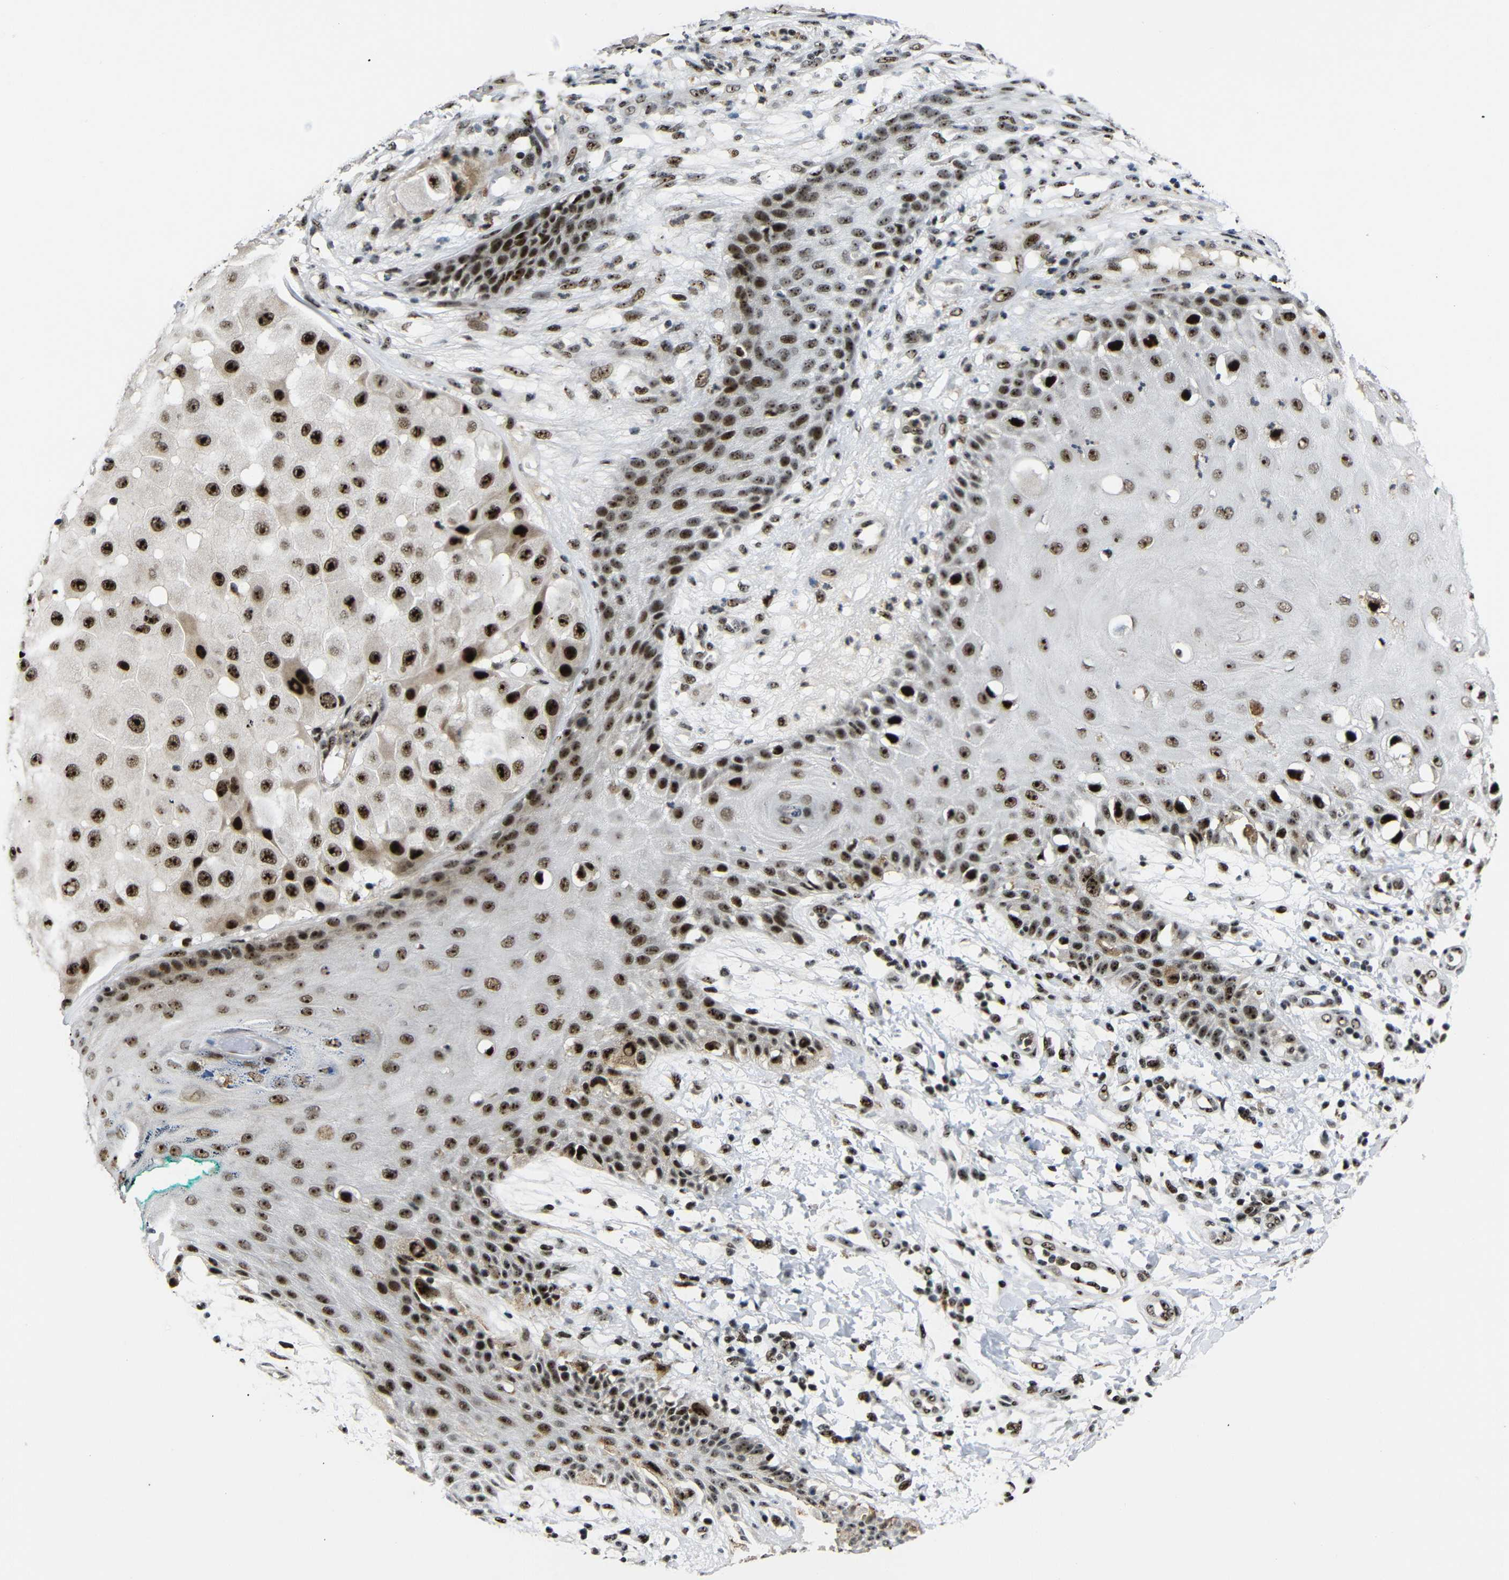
{"staining": {"intensity": "strong", "quantity": ">75%", "location": "nuclear"}, "tissue": "melanoma", "cell_type": "Tumor cells", "image_type": "cancer", "snomed": [{"axis": "morphology", "description": "Malignant melanoma, NOS"}, {"axis": "topography", "description": "Skin"}], "caption": "Protein analysis of melanoma tissue demonstrates strong nuclear positivity in approximately >75% of tumor cells.", "gene": "SETDB2", "patient": {"sex": "female", "age": 81}}